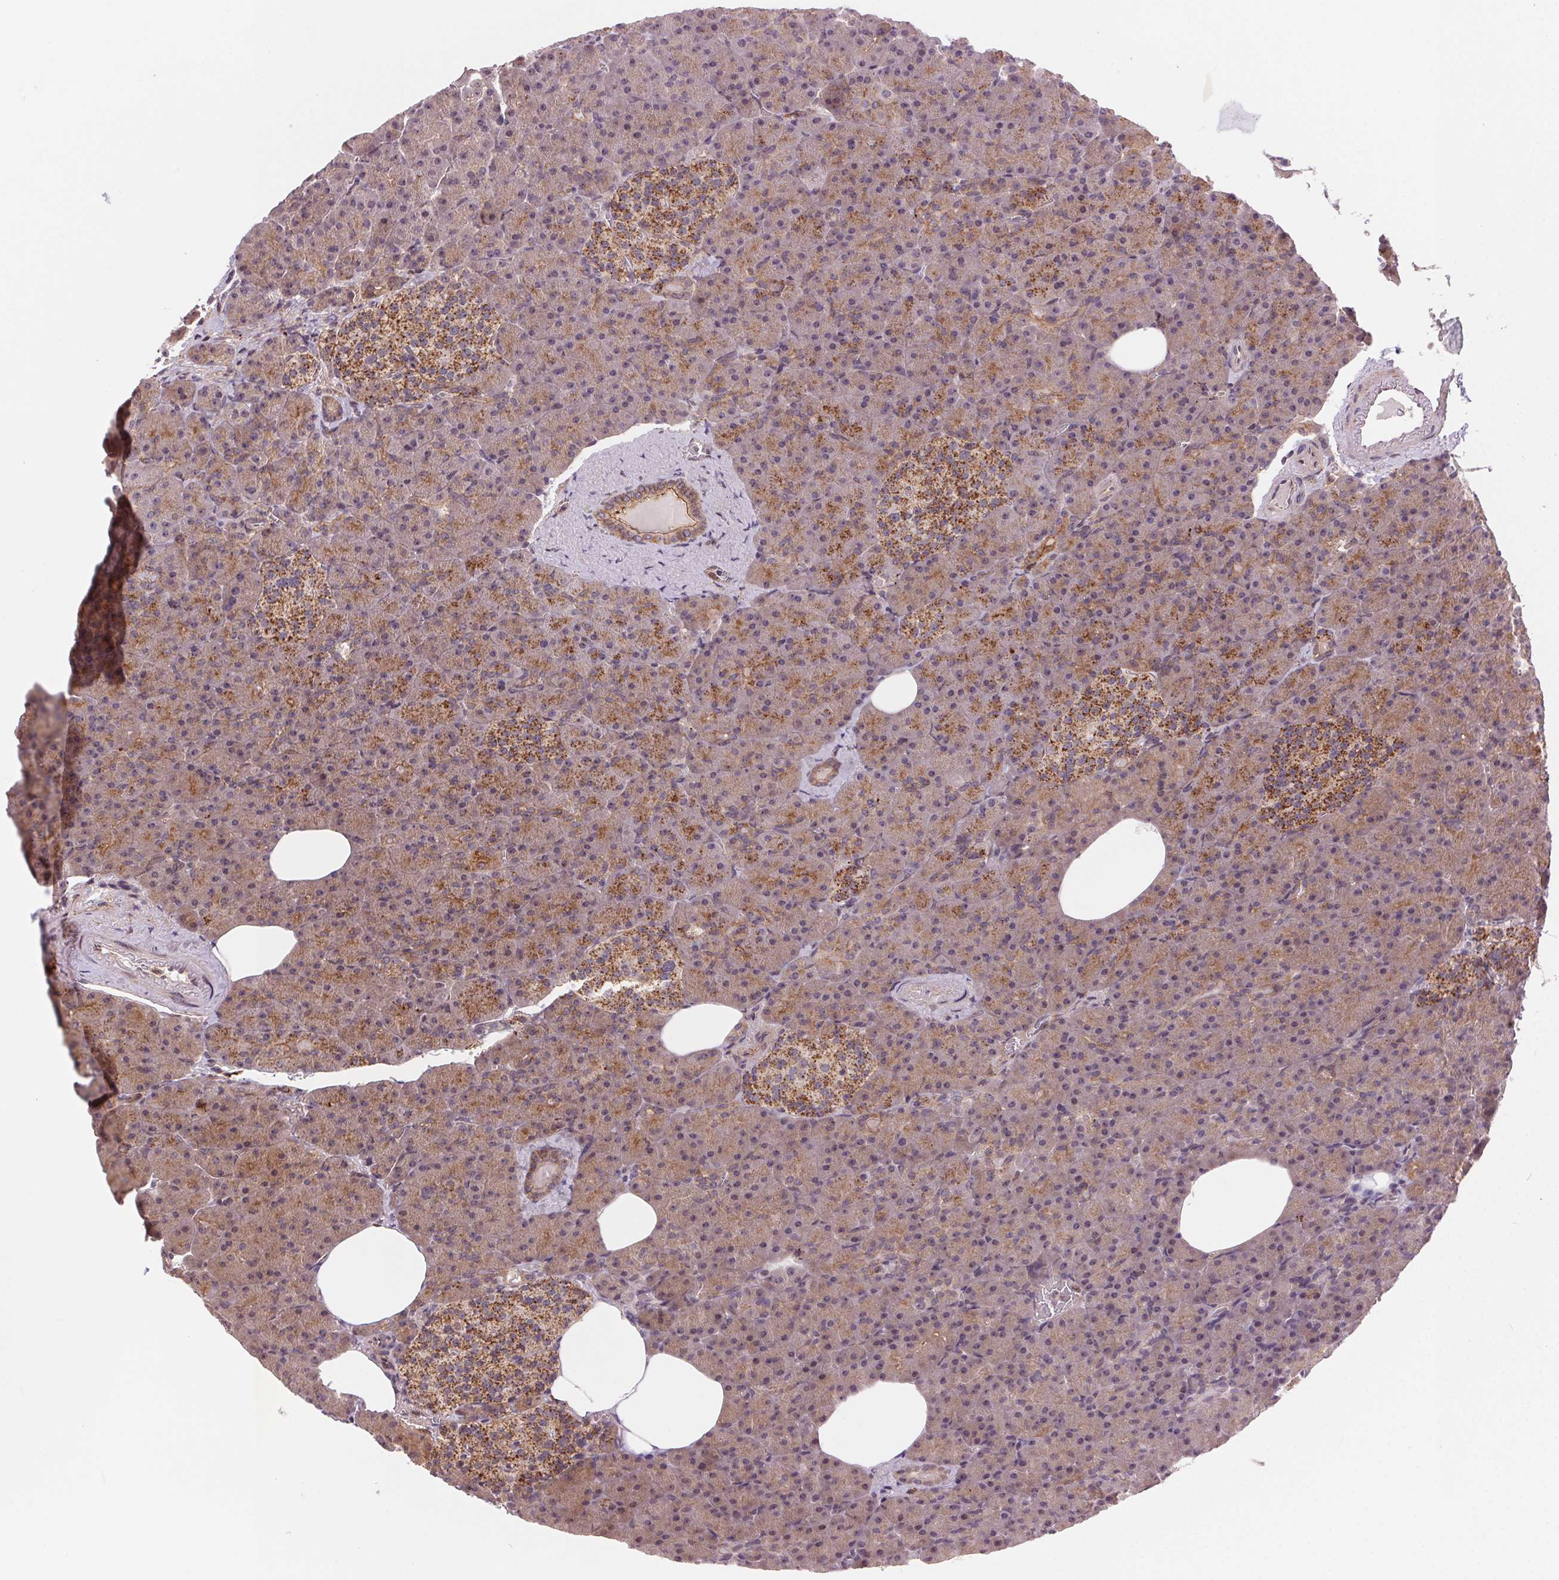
{"staining": {"intensity": "moderate", "quantity": ">75%", "location": "cytoplasmic/membranous"}, "tissue": "pancreas", "cell_type": "Exocrine glandular cells", "image_type": "normal", "snomed": [{"axis": "morphology", "description": "Normal tissue, NOS"}, {"axis": "topography", "description": "Pancreas"}], "caption": "Brown immunohistochemical staining in unremarkable pancreas displays moderate cytoplasmic/membranous expression in approximately >75% of exocrine glandular cells. The staining was performed using DAB, with brown indicating positive protein expression. Nuclei are stained blue with hematoxylin.", "gene": "CHMP4B", "patient": {"sex": "female", "age": 74}}